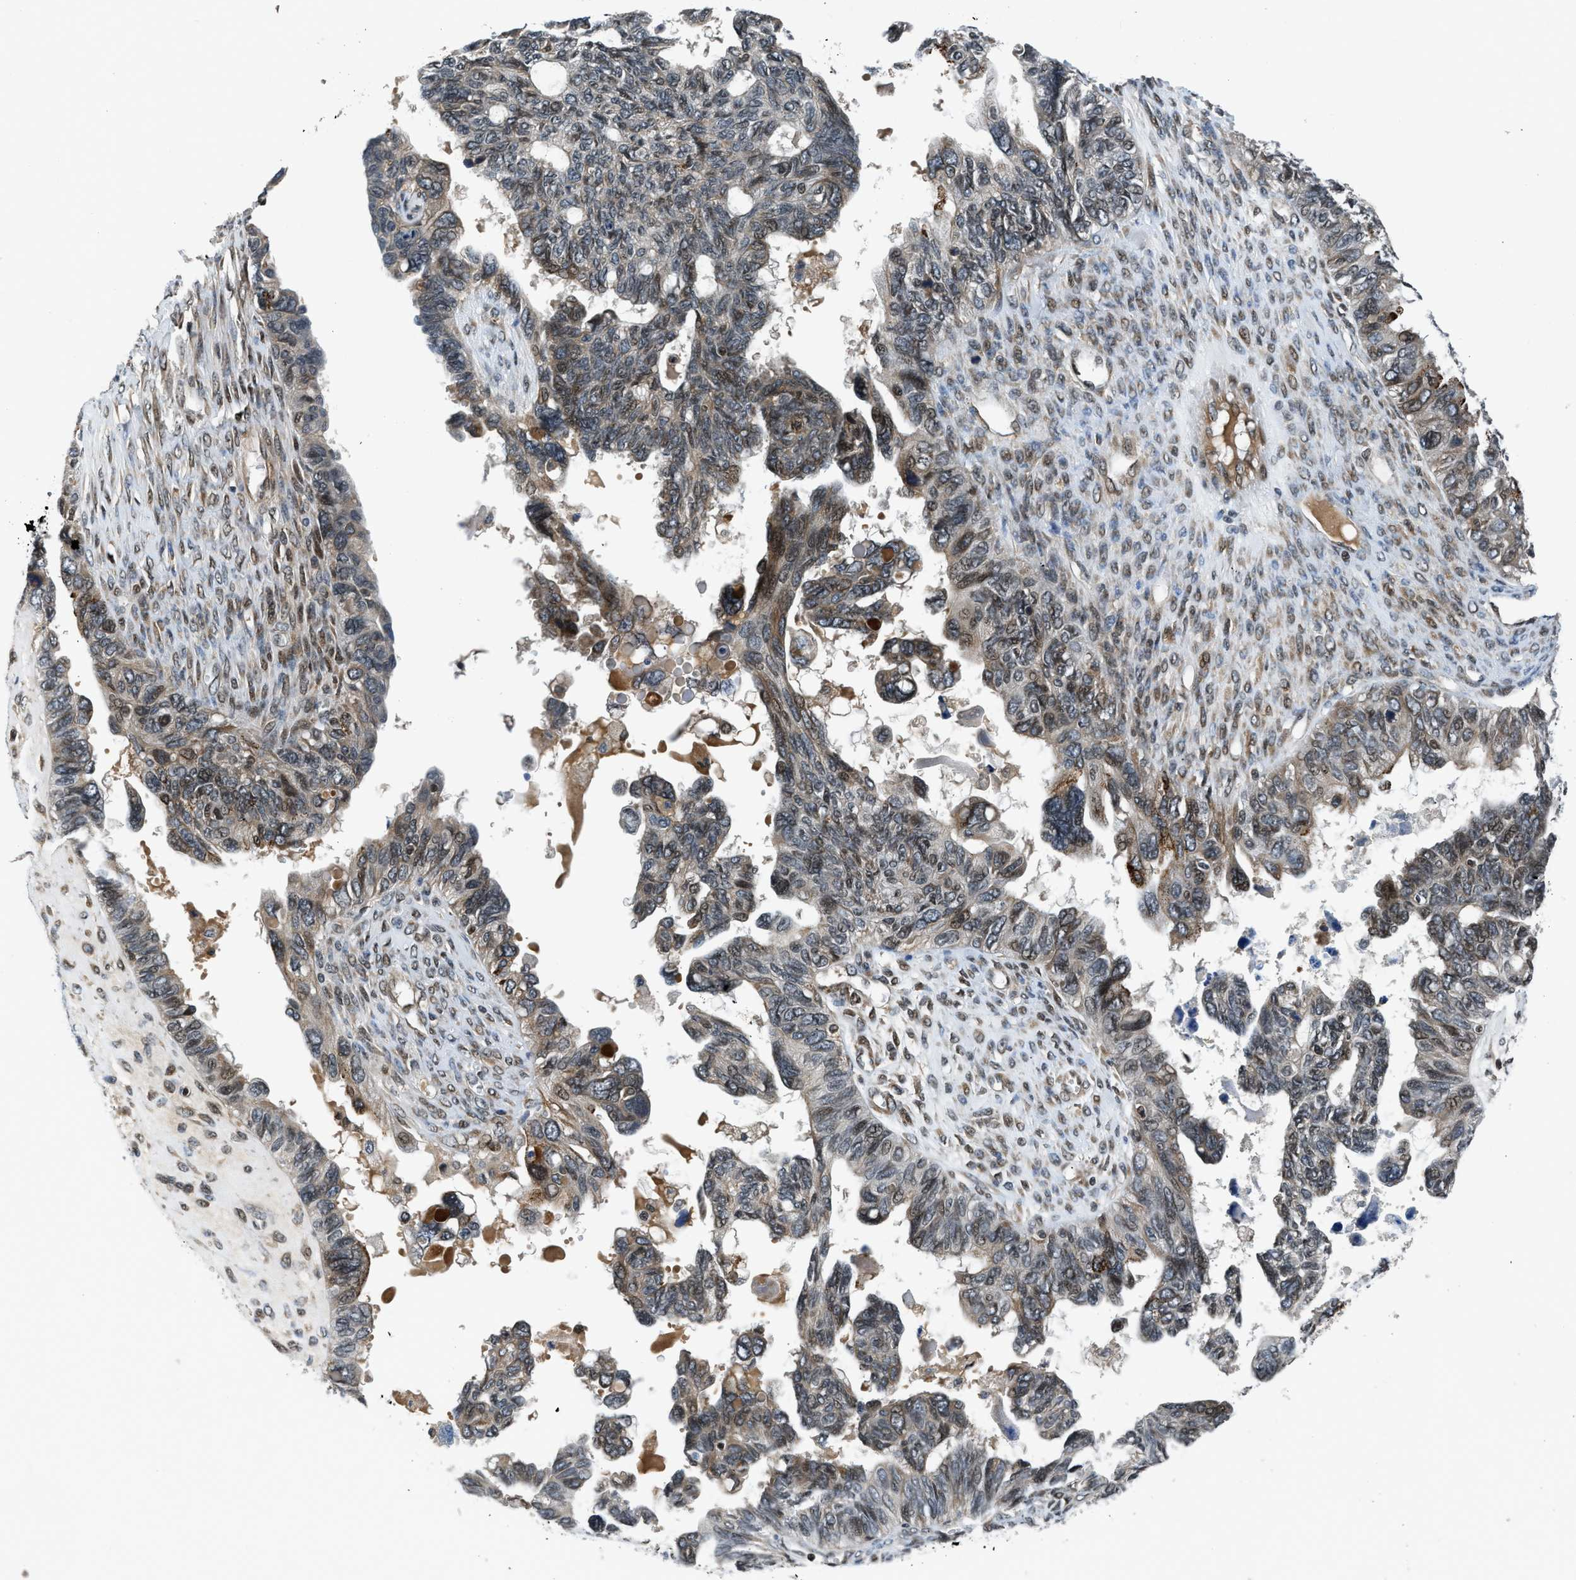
{"staining": {"intensity": "weak", "quantity": "25%-75%", "location": "cytoplasmic/membranous,nuclear"}, "tissue": "ovarian cancer", "cell_type": "Tumor cells", "image_type": "cancer", "snomed": [{"axis": "morphology", "description": "Cystadenocarcinoma, serous, NOS"}, {"axis": "topography", "description": "Ovary"}], "caption": "Ovarian serous cystadenocarcinoma tissue shows weak cytoplasmic/membranous and nuclear positivity in about 25%-75% of tumor cells", "gene": "RETREG3", "patient": {"sex": "female", "age": 79}}